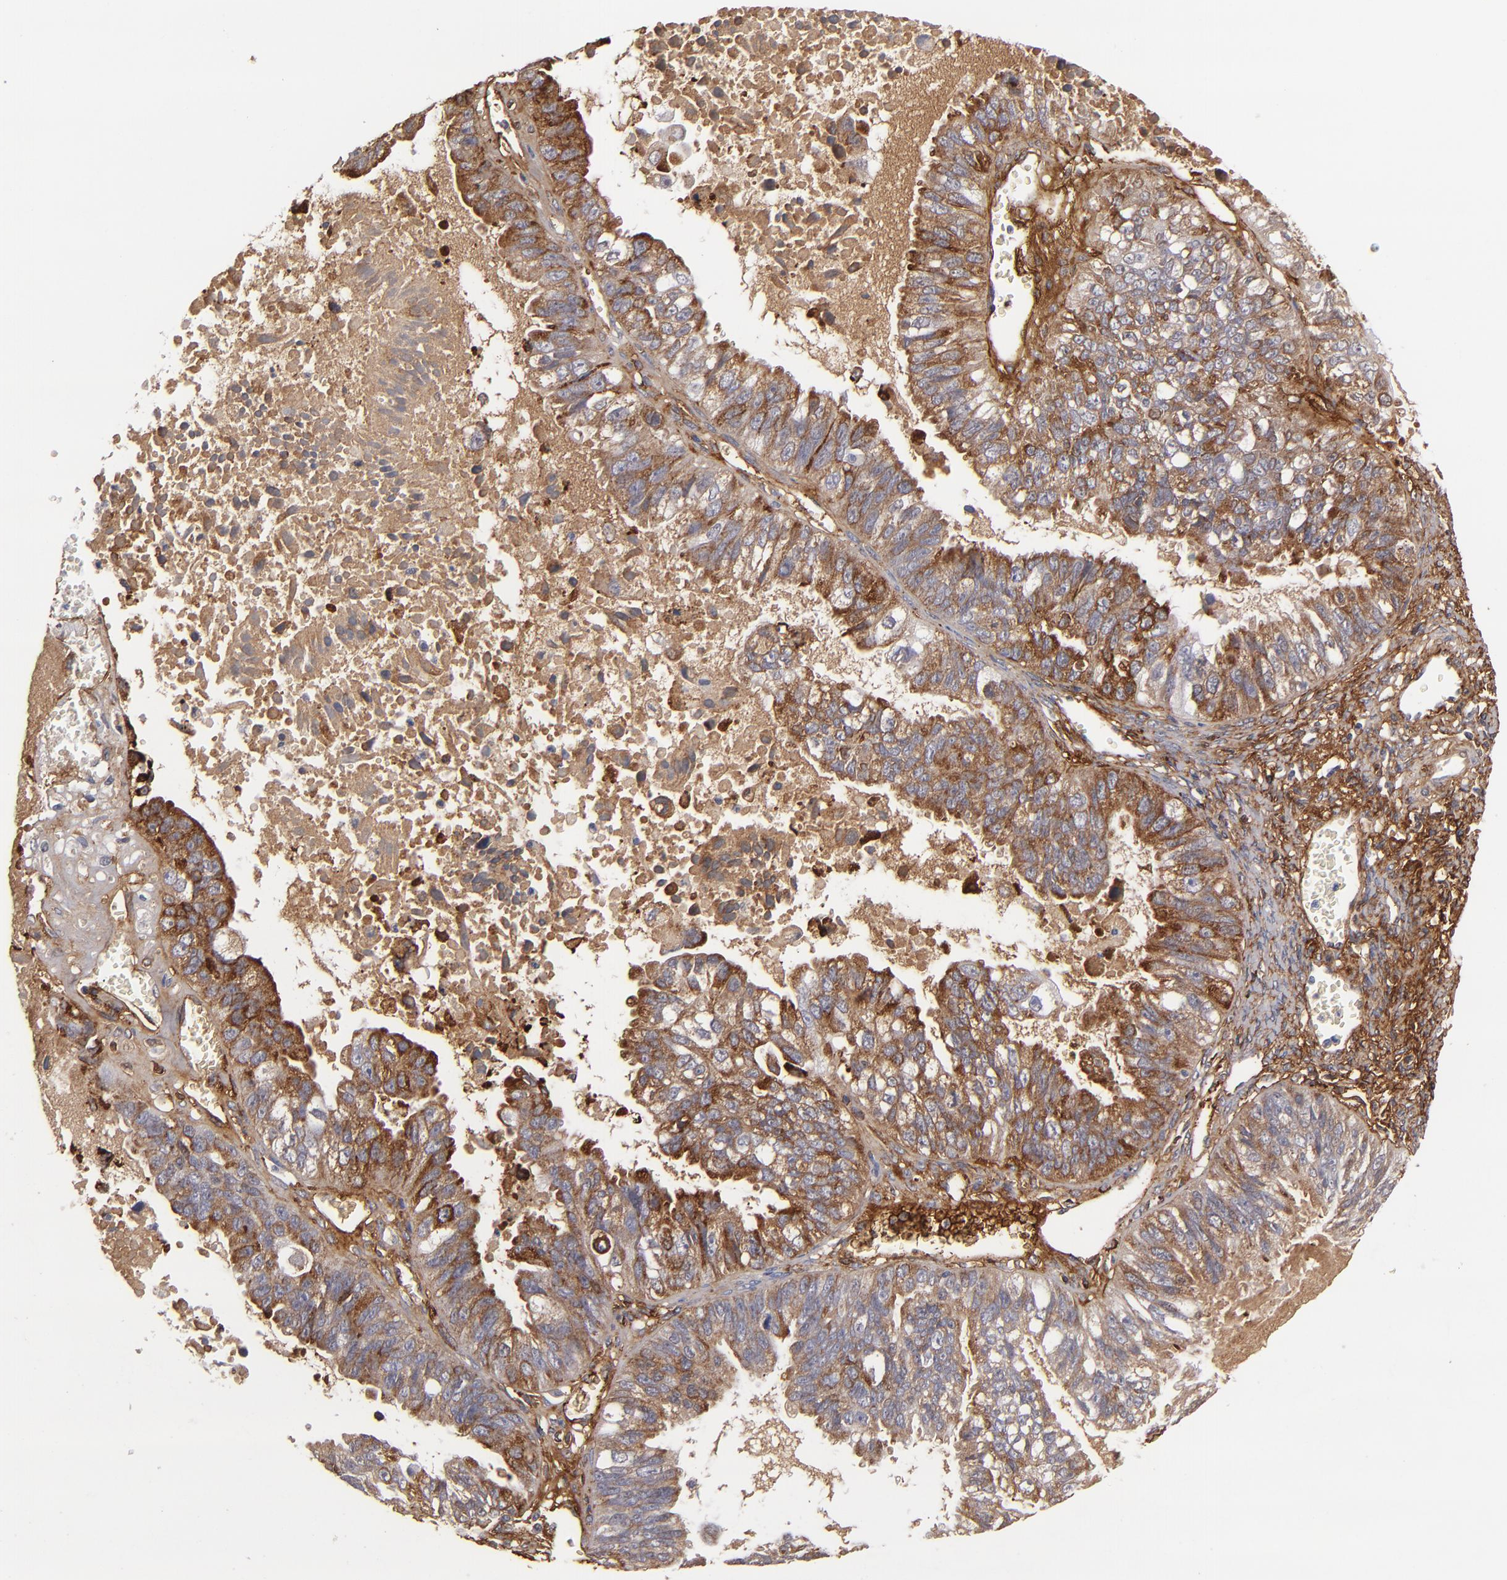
{"staining": {"intensity": "moderate", "quantity": ">75%", "location": "cytoplasmic/membranous"}, "tissue": "ovarian cancer", "cell_type": "Tumor cells", "image_type": "cancer", "snomed": [{"axis": "morphology", "description": "Carcinoma, endometroid"}, {"axis": "topography", "description": "Ovary"}], "caption": "Tumor cells demonstrate medium levels of moderate cytoplasmic/membranous positivity in about >75% of cells in human ovarian cancer.", "gene": "LAMC1", "patient": {"sex": "female", "age": 85}}